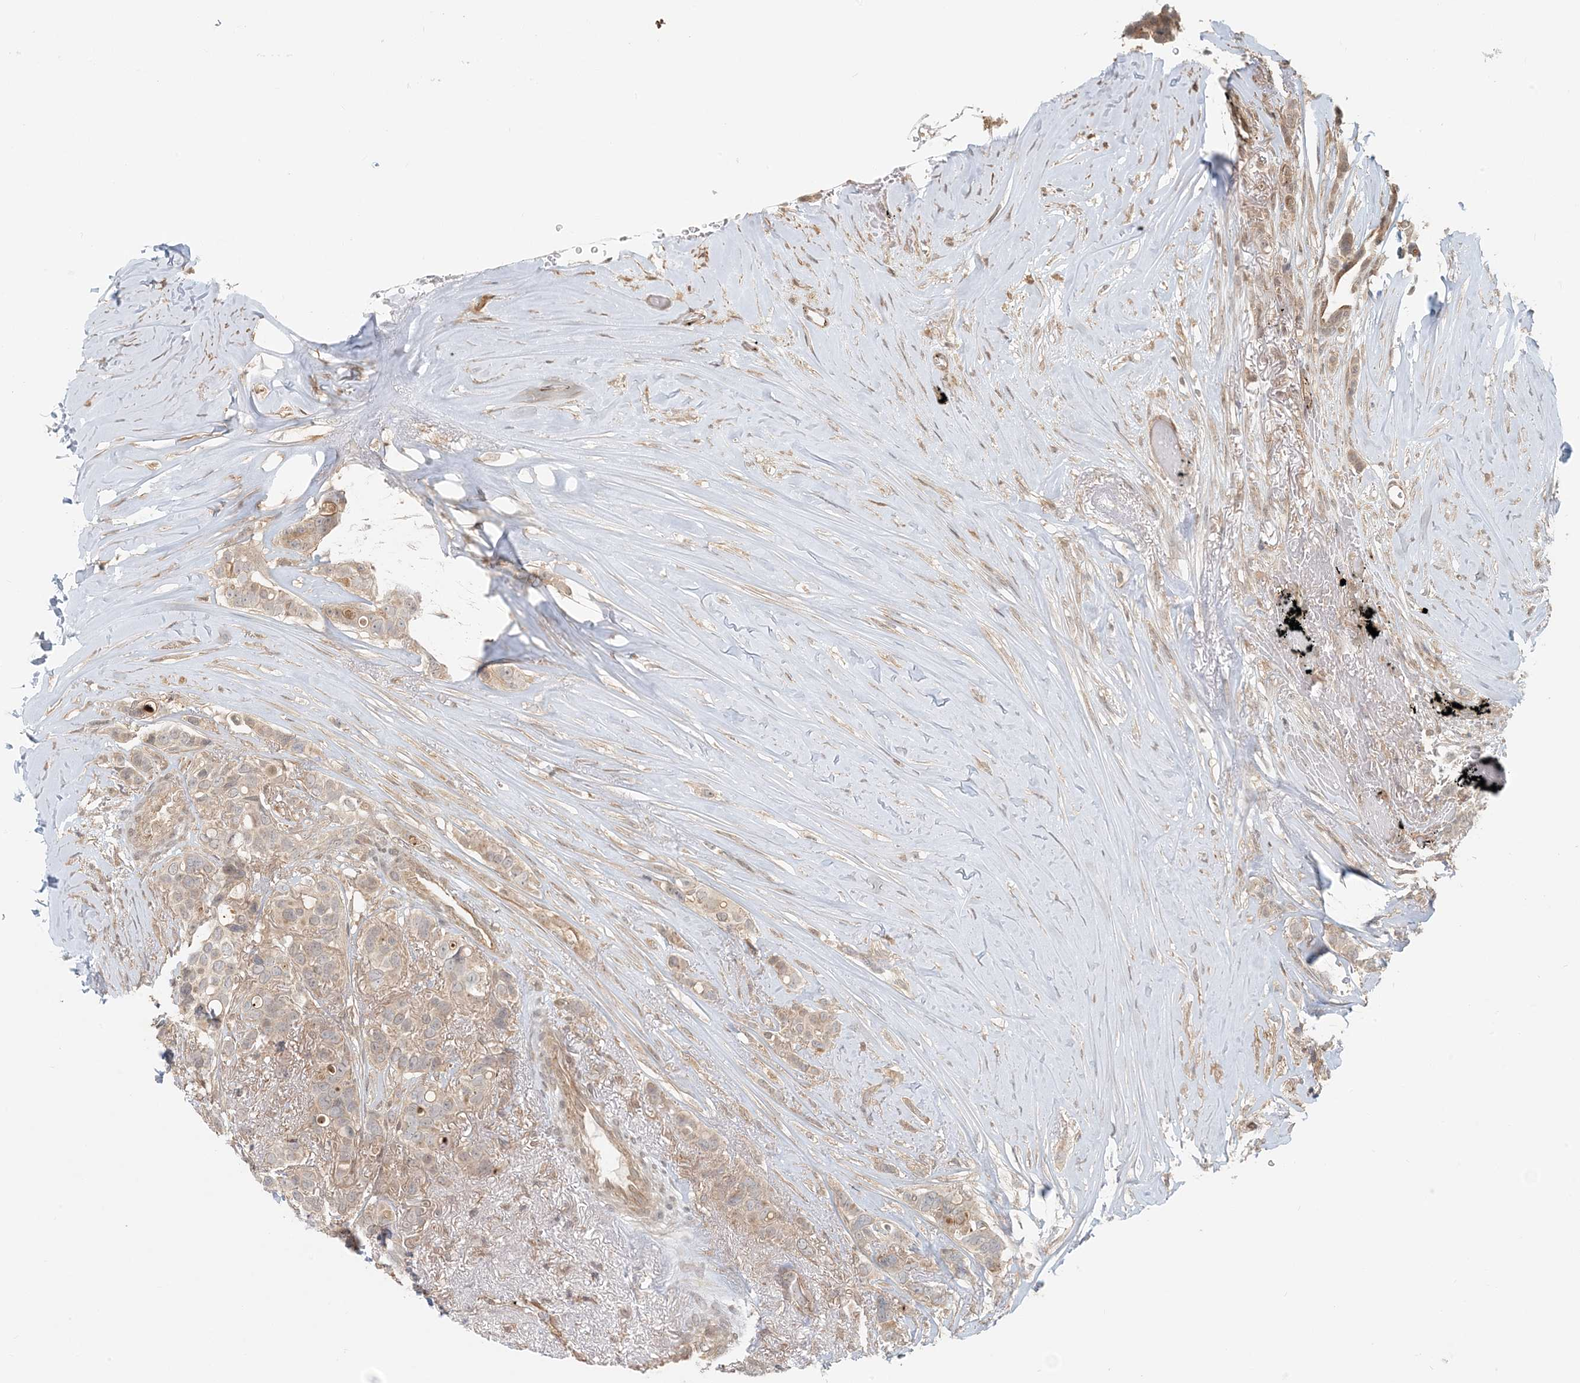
{"staining": {"intensity": "weak", "quantity": ">75%", "location": "cytoplasmic/membranous"}, "tissue": "breast cancer", "cell_type": "Tumor cells", "image_type": "cancer", "snomed": [{"axis": "morphology", "description": "Lobular carcinoma"}, {"axis": "topography", "description": "Breast"}], "caption": "Protein expression analysis of lobular carcinoma (breast) shows weak cytoplasmic/membranous expression in about >75% of tumor cells.", "gene": "OBI1", "patient": {"sex": "female", "age": 51}}